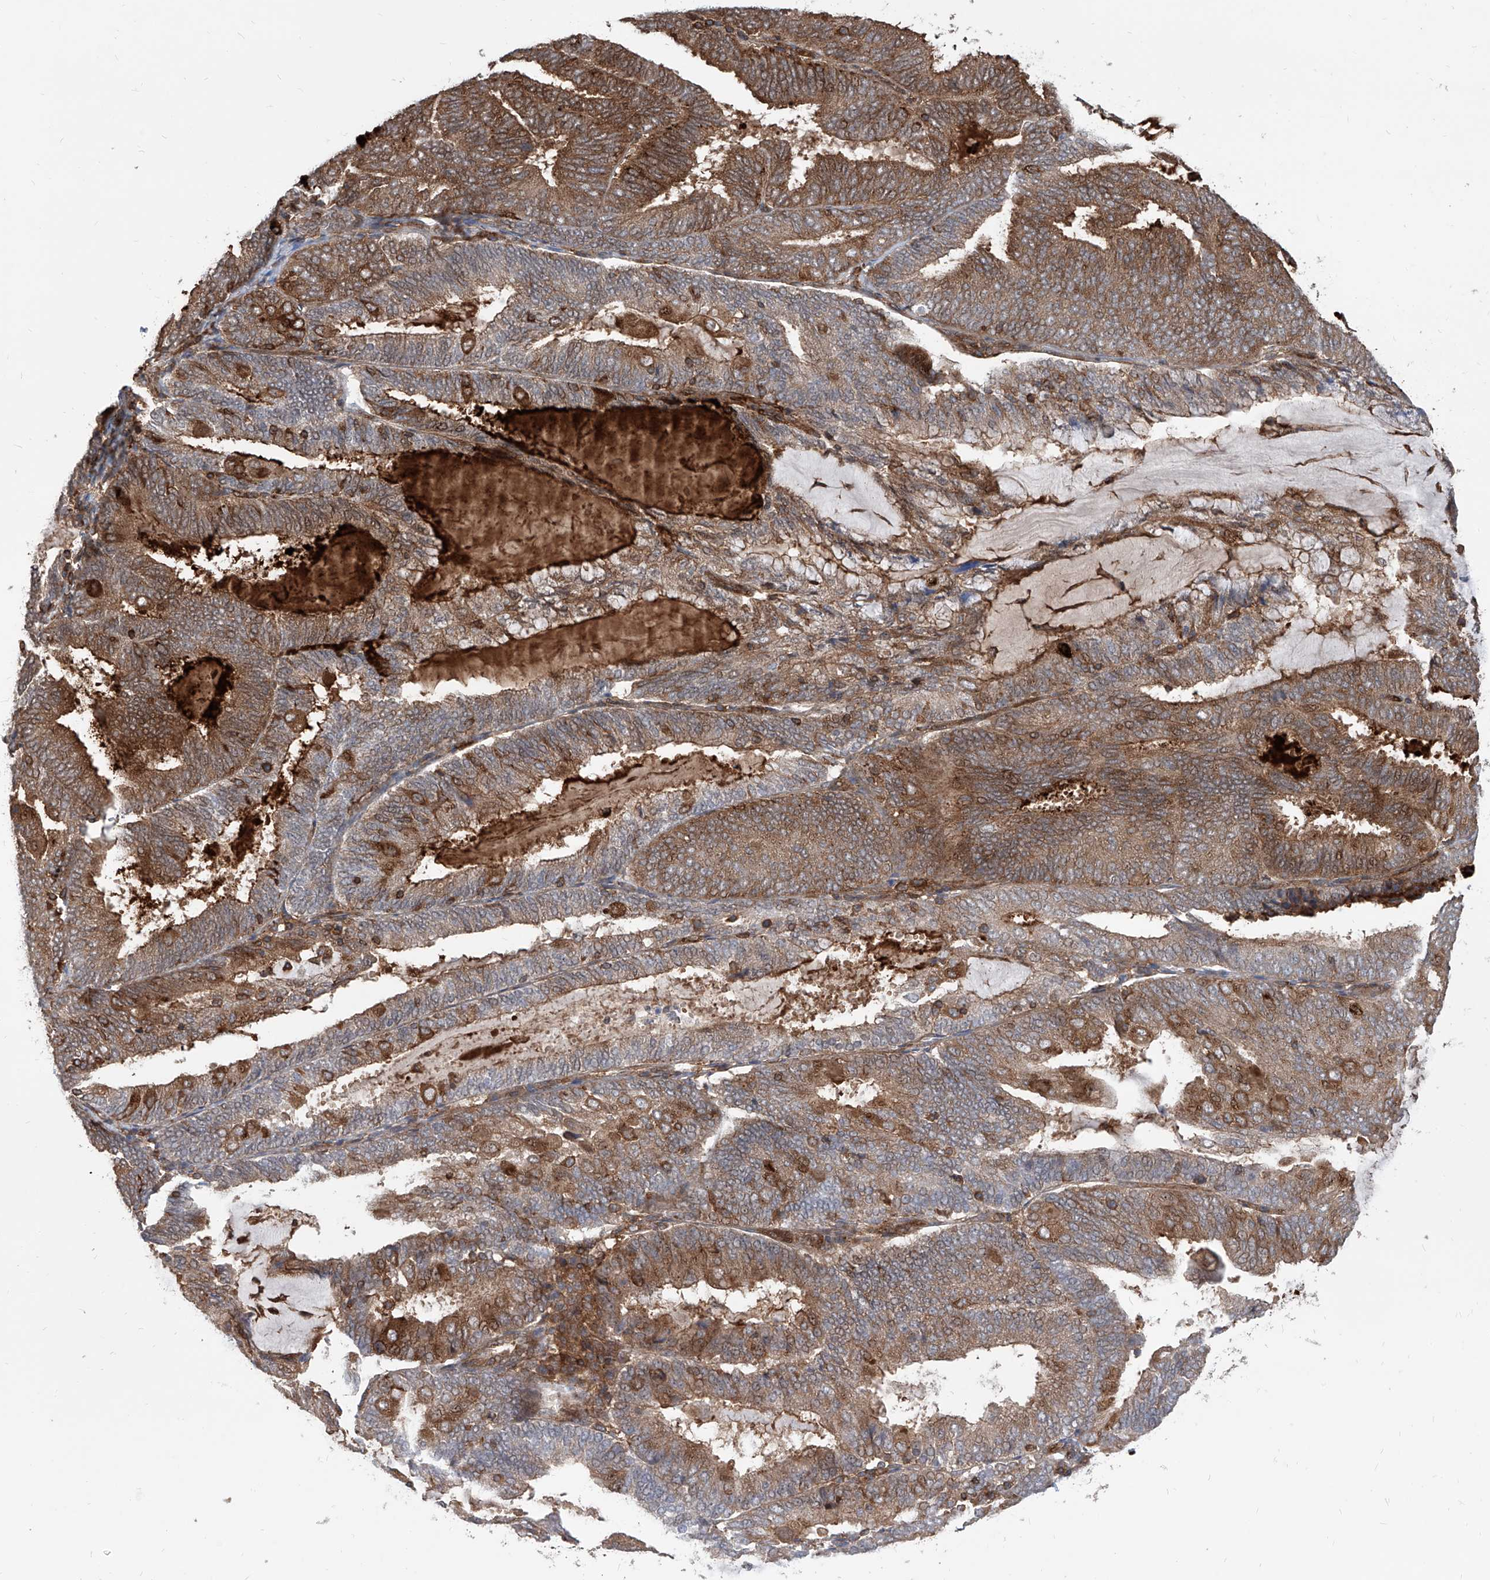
{"staining": {"intensity": "moderate", "quantity": ">75%", "location": "cytoplasmic/membranous,nuclear"}, "tissue": "endometrial cancer", "cell_type": "Tumor cells", "image_type": "cancer", "snomed": [{"axis": "morphology", "description": "Adenocarcinoma, NOS"}, {"axis": "topography", "description": "Endometrium"}], "caption": "An image of adenocarcinoma (endometrial) stained for a protein shows moderate cytoplasmic/membranous and nuclear brown staining in tumor cells.", "gene": "MAGED2", "patient": {"sex": "female", "age": 81}}